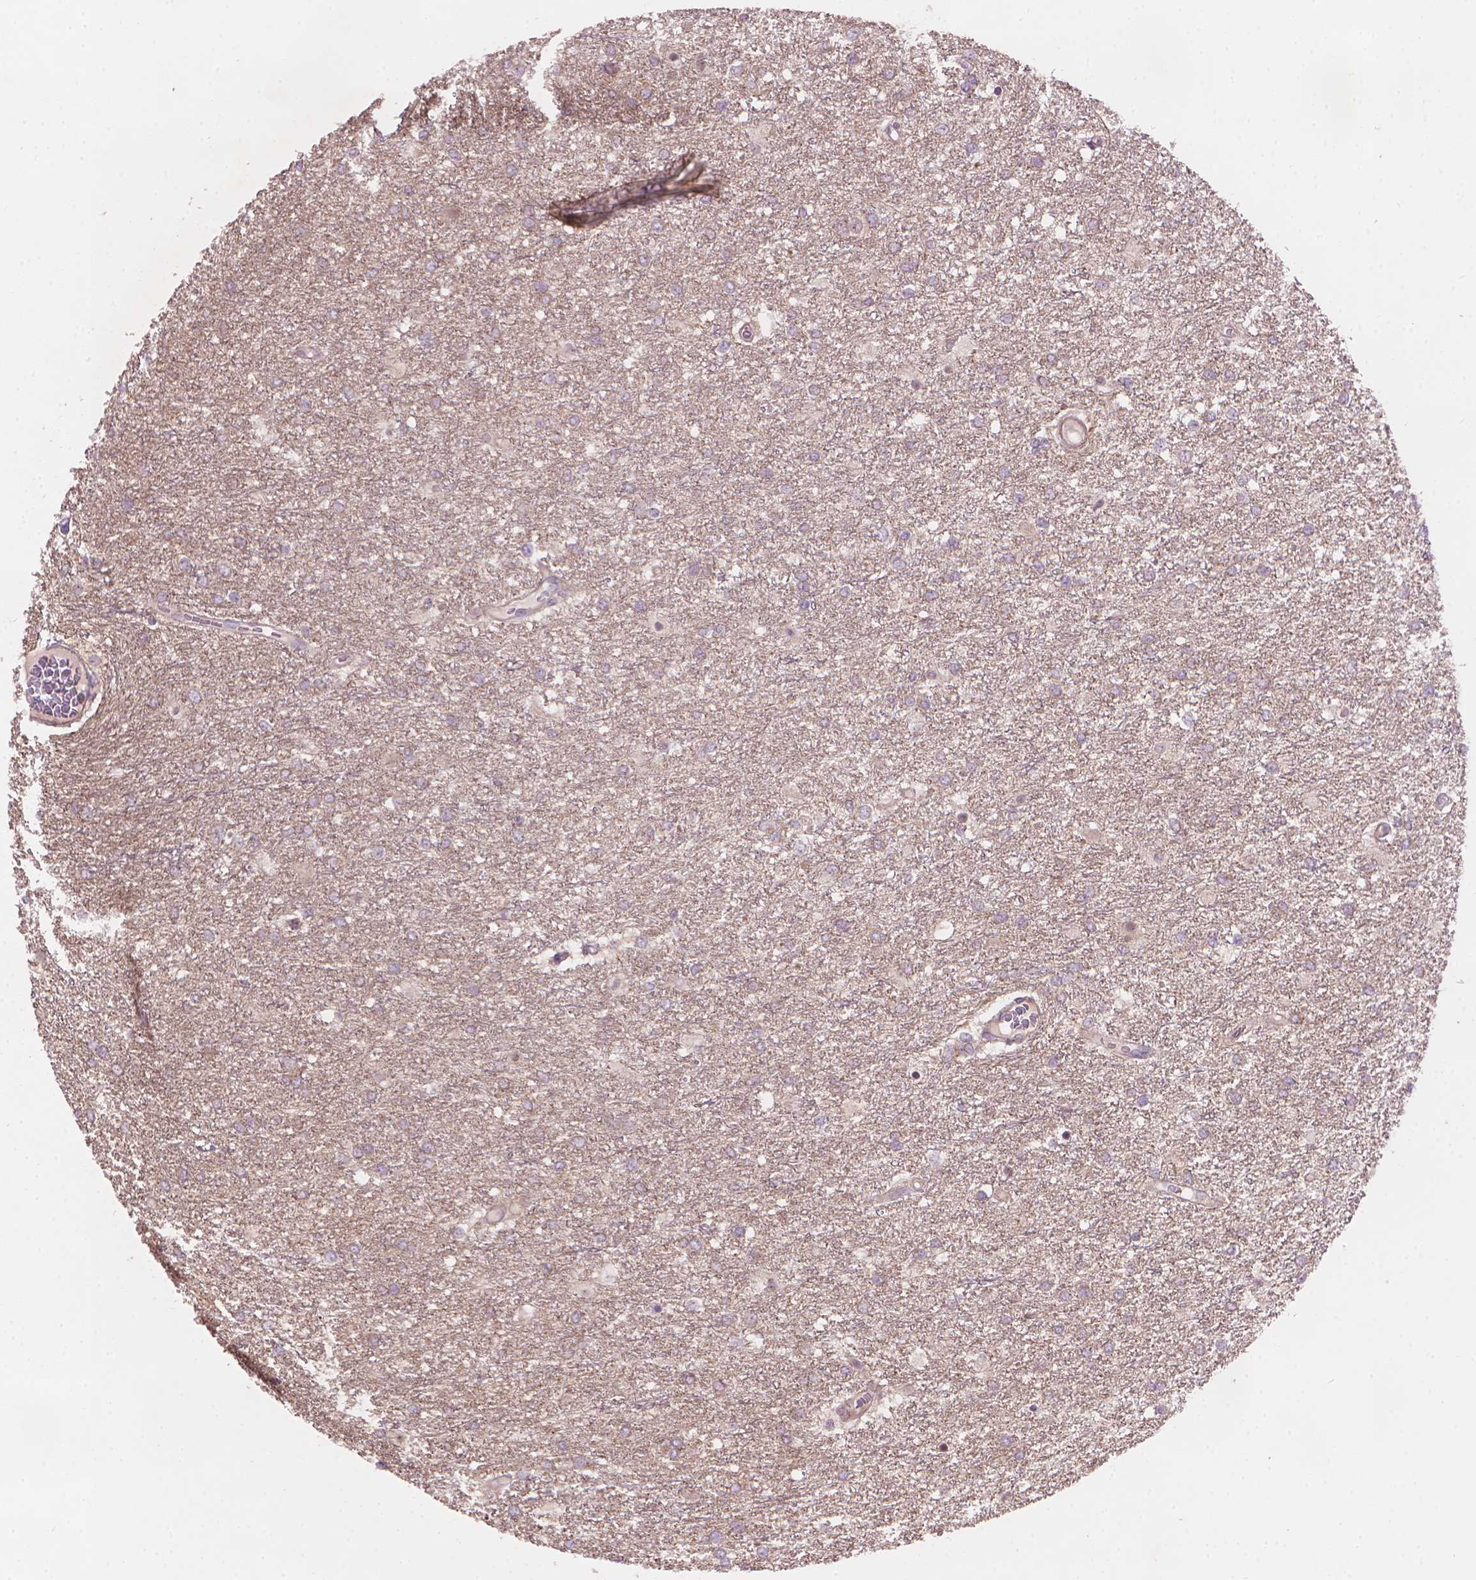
{"staining": {"intensity": "negative", "quantity": "none", "location": "none"}, "tissue": "glioma", "cell_type": "Tumor cells", "image_type": "cancer", "snomed": [{"axis": "morphology", "description": "Glioma, malignant, High grade"}, {"axis": "topography", "description": "Brain"}], "caption": "High power microscopy micrograph of an immunohistochemistry (IHC) photomicrograph of malignant glioma (high-grade), revealing no significant positivity in tumor cells. Nuclei are stained in blue.", "gene": "AMMECR1", "patient": {"sex": "female", "age": 61}}